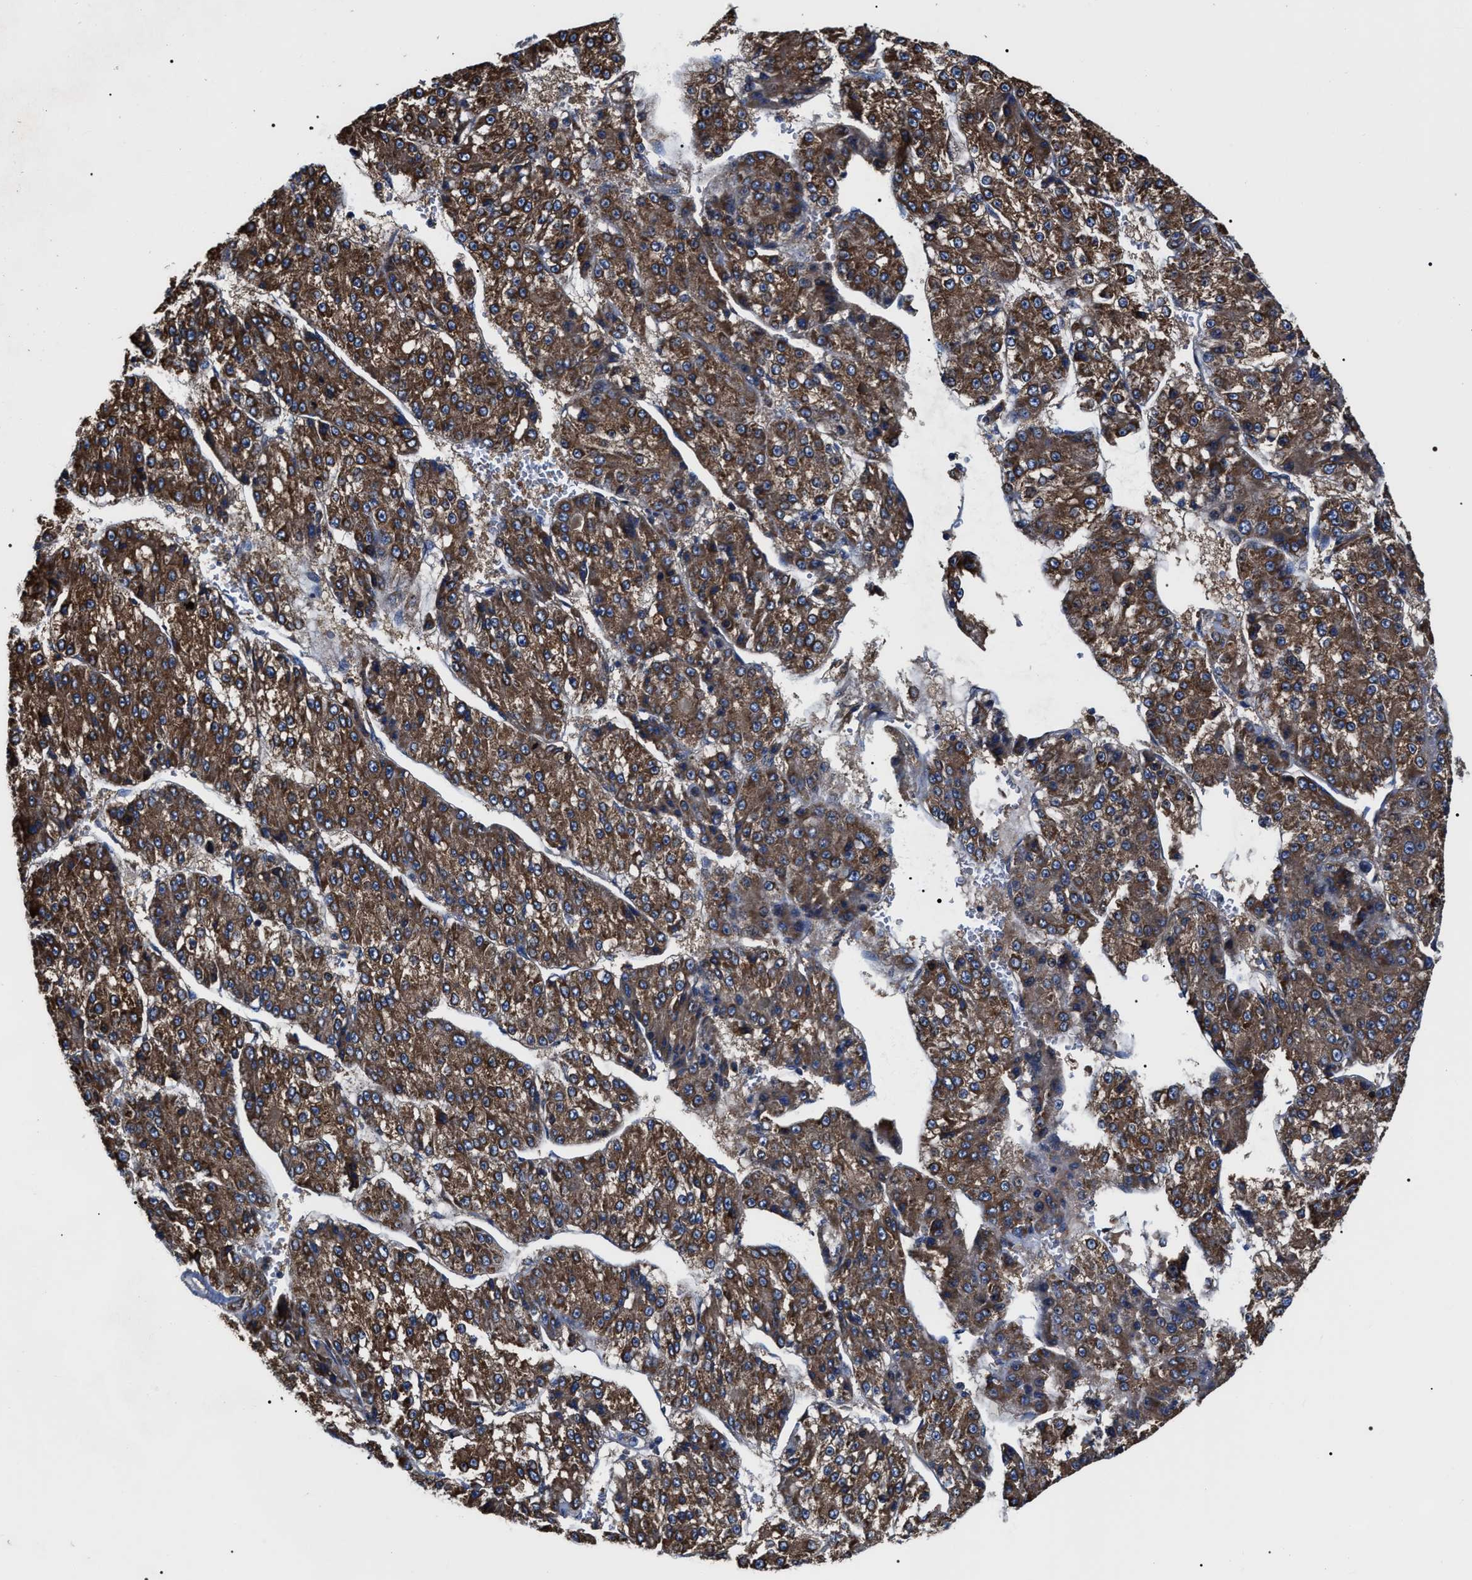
{"staining": {"intensity": "strong", "quantity": ">75%", "location": "cytoplasmic/membranous"}, "tissue": "liver cancer", "cell_type": "Tumor cells", "image_type": "cancer", "snomed": [{"axis": "morphology", "description": "Carcinoma, Hepatocellular, NOS"}, {"axis": "topography", "description": "Liver"}], "caption": "A brown stain labels strong cytoplasmic/membranous staining of a protein in liver cancer tumor cells.", "gene": "MACC1", "patient": {"sex": "female", "age": 73}}